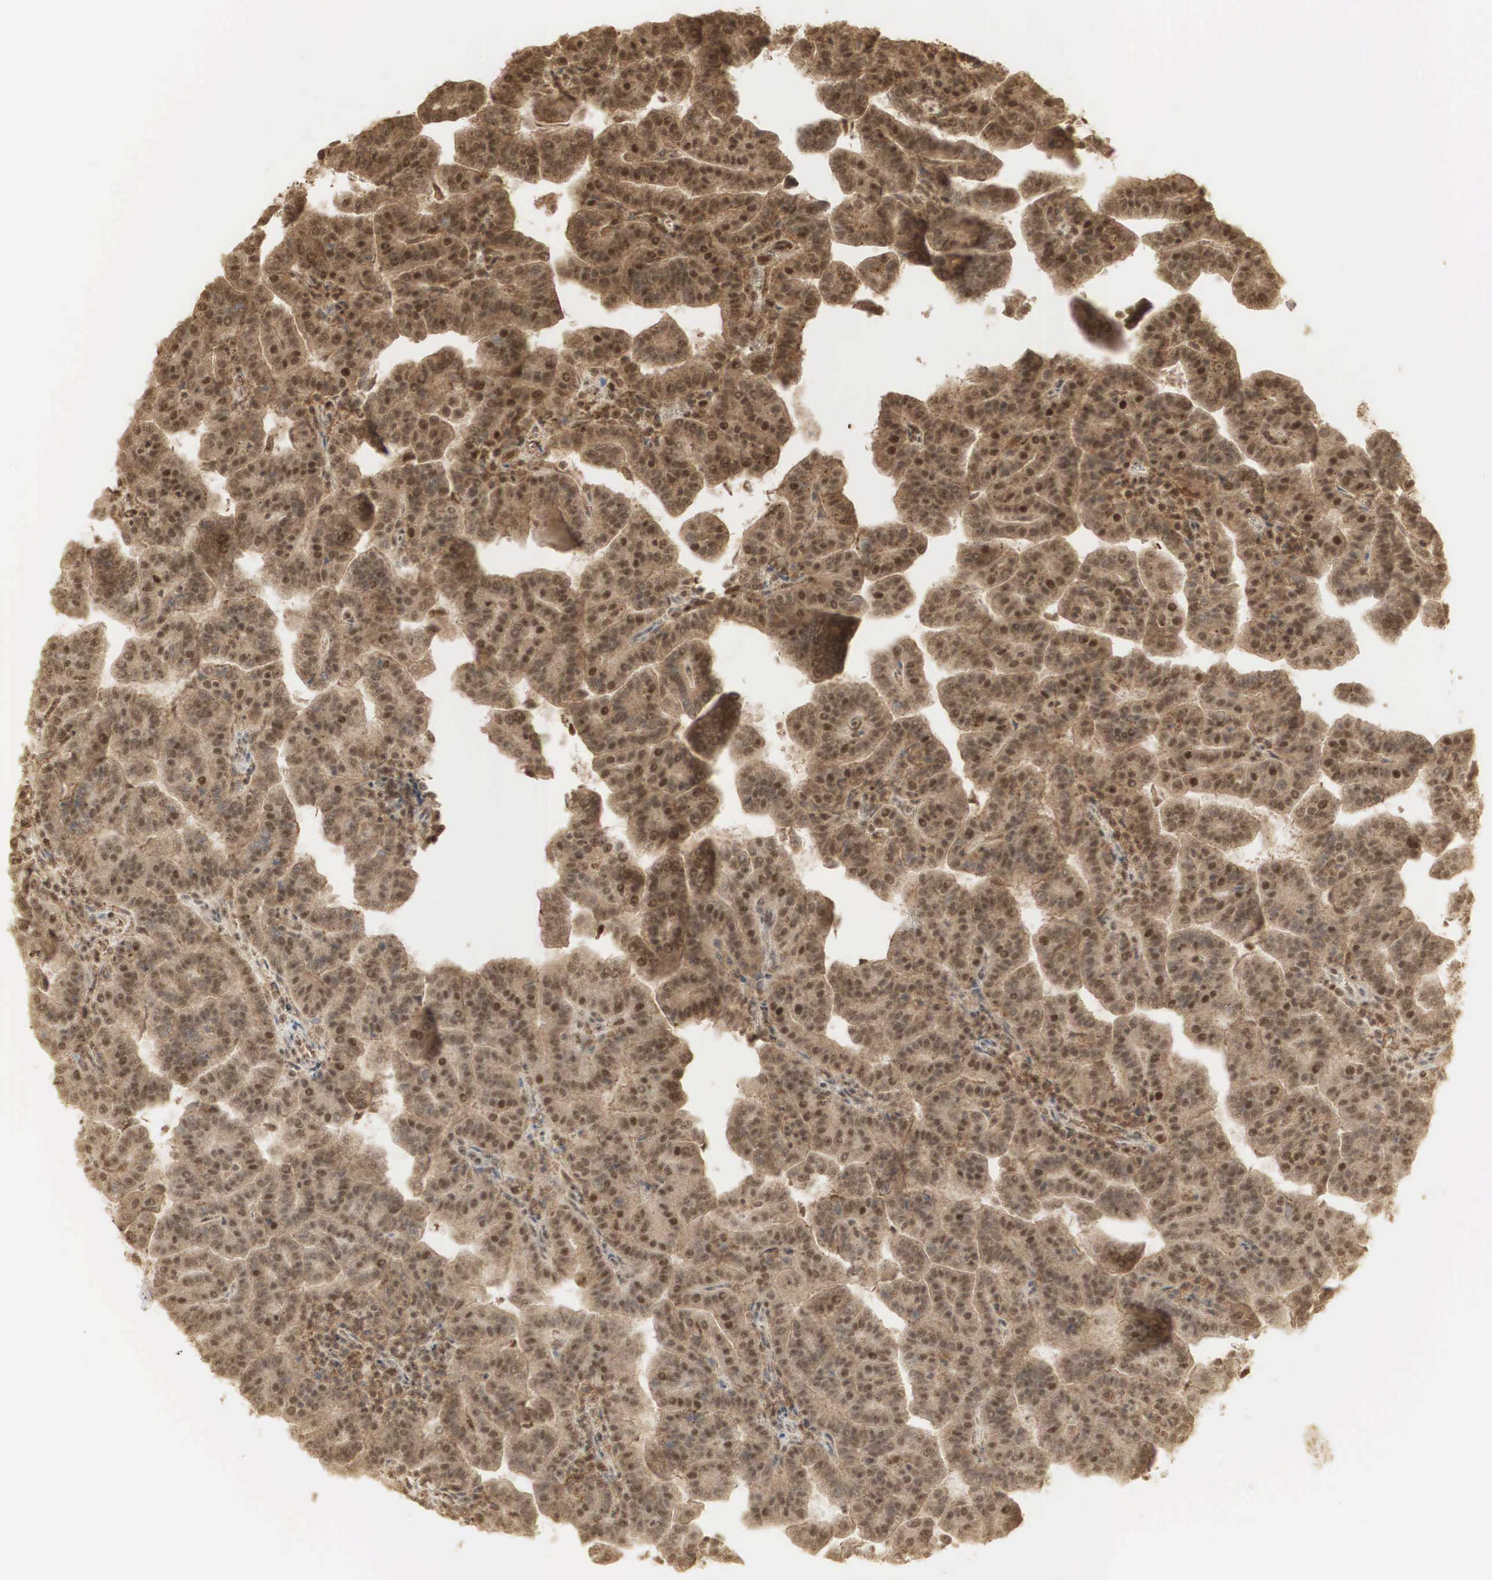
{"staining": {"intensity": "strong", "quantity": ">75%", "location": "cytoplasmic/membranous,nuclear"}, "tissue": "renal cancer", "cell_type": "Tumor cells", "image_type": "cancer", "snomed": [{"axis": "morphology", "description": "Adenocarcinoma, NOS"}, {"axis": "topography", "description": "Kidney"}], "caption": "The histopathology image shows staining of renal adenocarcinoma, revealing strong cytoplasmic/membranous and nuclear protein staining (brown color) within tumor cells.", "gene": "RNF113A", "patient": {"sex": "male", "age": 61}}